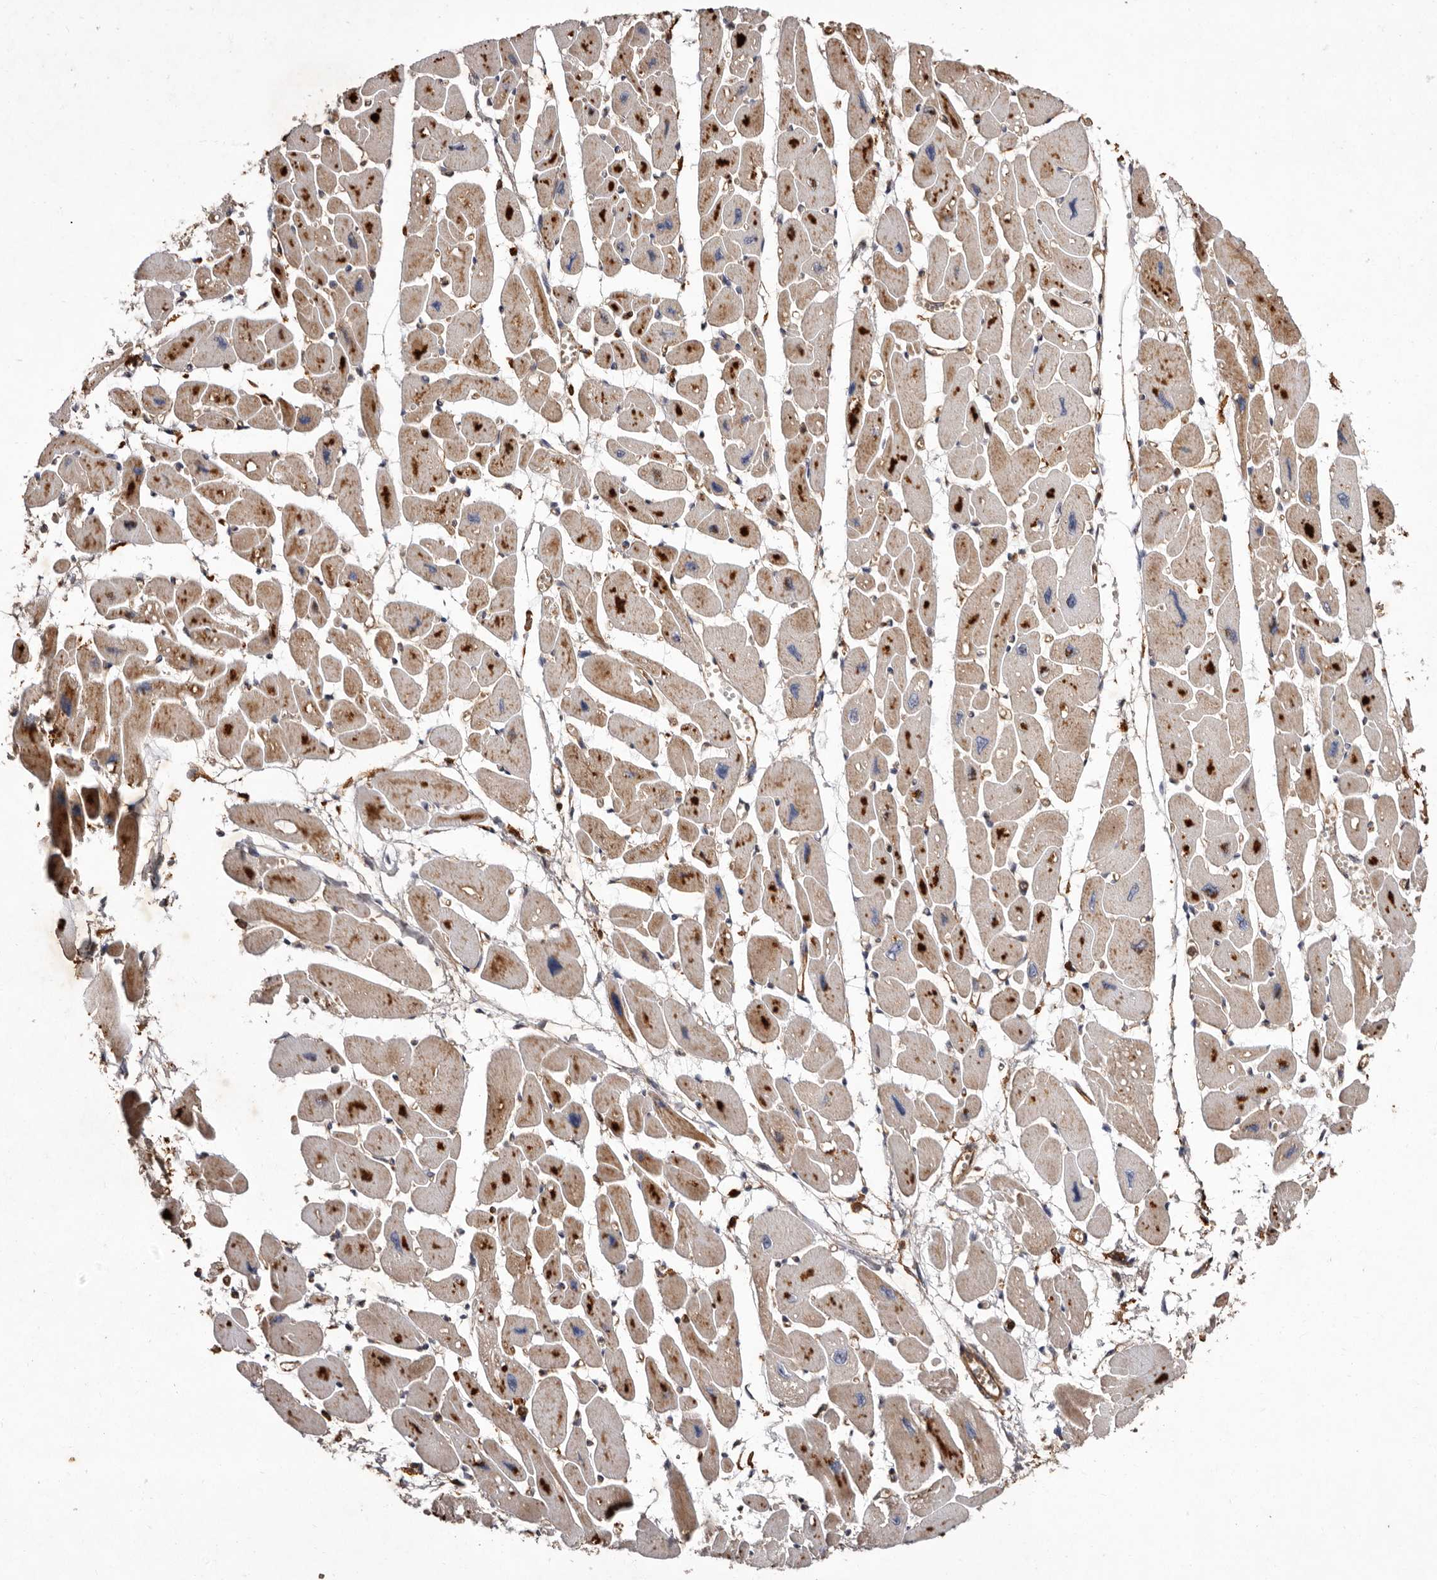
{"staining": {"intensity": "moderate", "quantity": ">75%", "location": "cytoplasmic/membranous"}, "tissue": "heart muscle", "cell_type": "Cardiomyocytes", "image_type": "normal", "snomed": [{"axis": "morphology", "description": "Normal tissue, NOS"}, {"axis": "topography", "description": "Heart"}], "caption": "Human heart muscle stained for a protein (brown) demonstrates moderate cytoplasmic/membranous positive expression in approximately >75% of cardiomyocytes.", "gene": "COQ8B", "patient": {"sex": "female", "age": 54}}